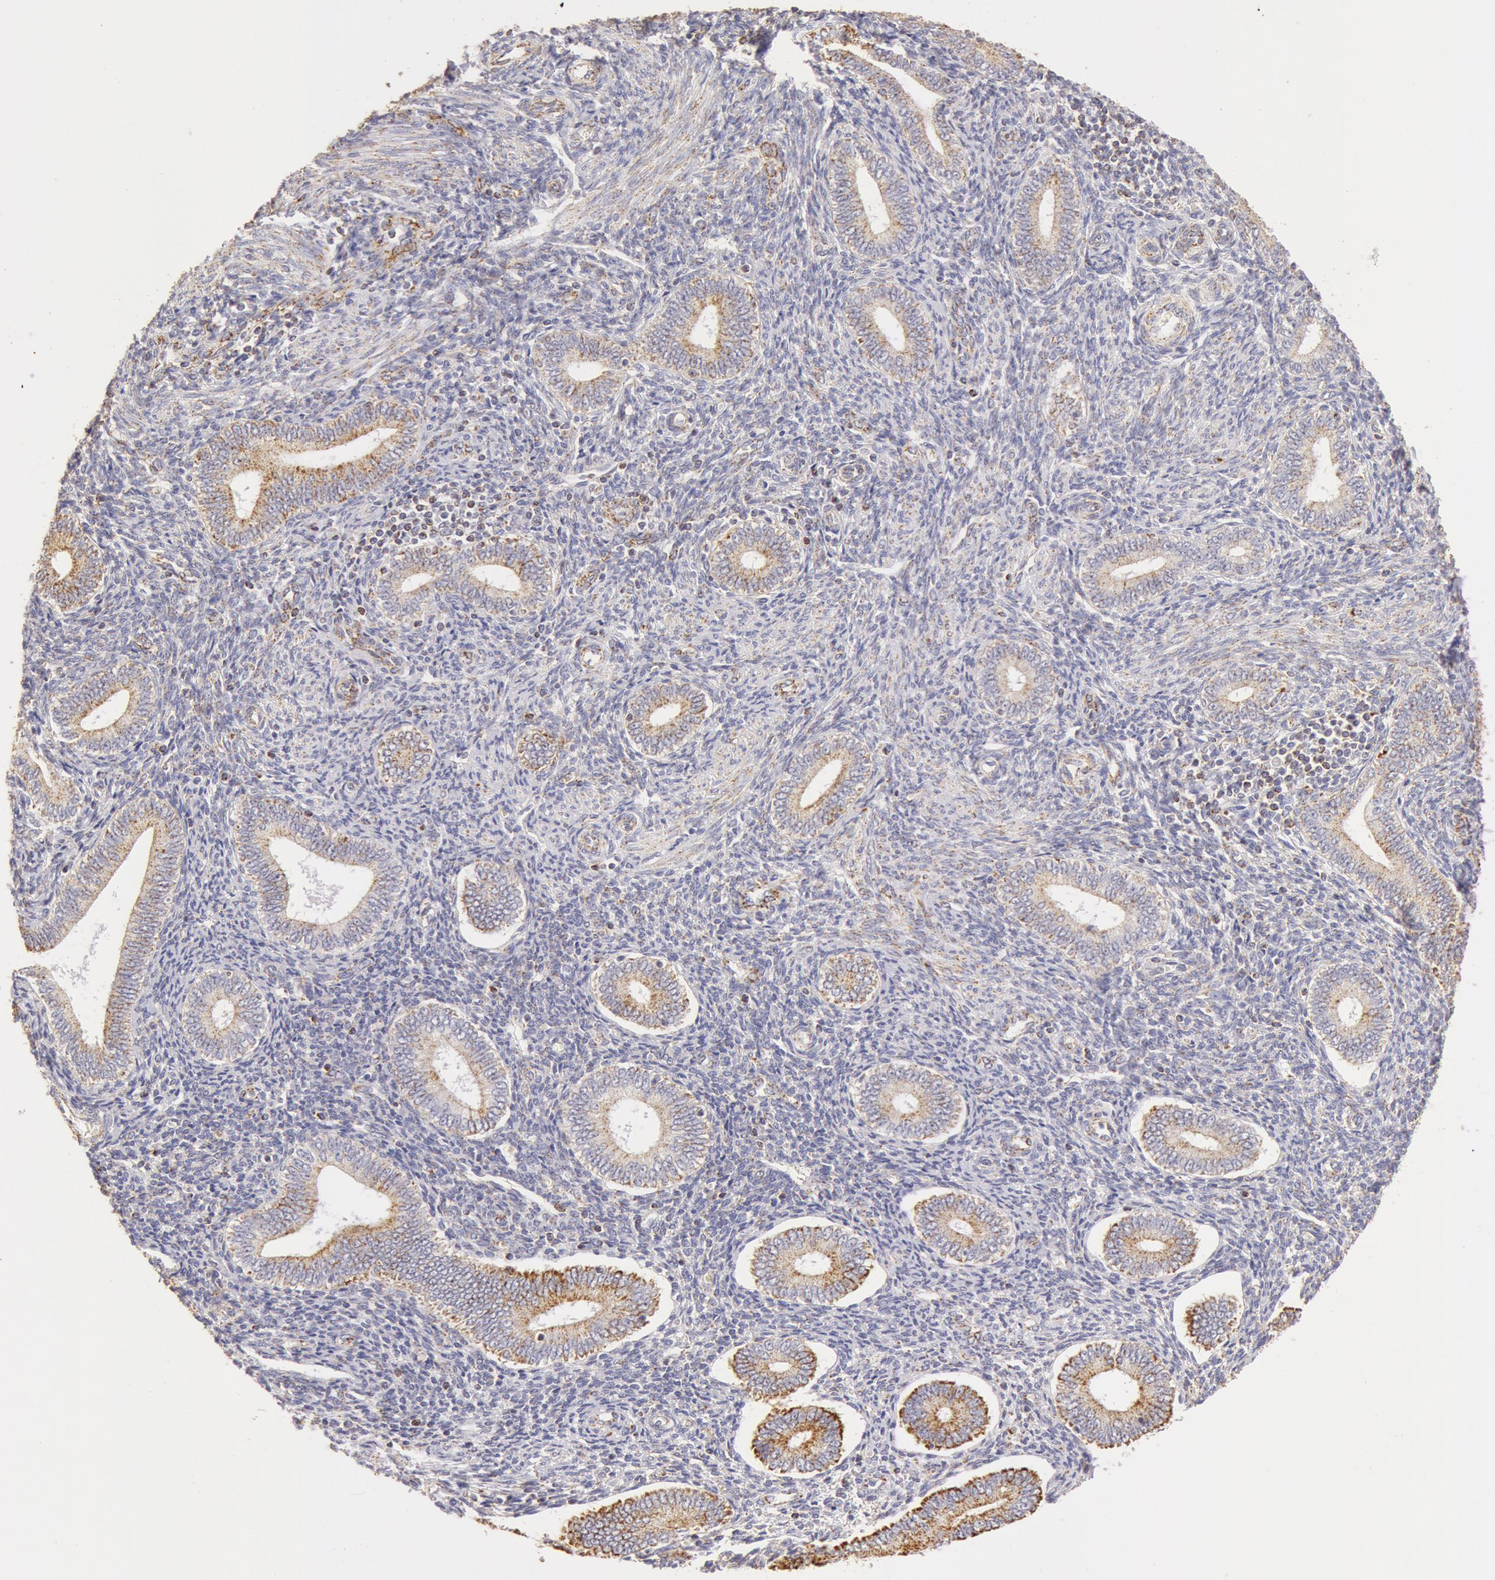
{"staining": {"intensity": "weak", "quantity": "<25%", "location": "cytoplasmic/membranous"}, "tissue": "endometrium", "cell_type": "Cells in endometrial stroma", "image_type": "normal", "snomed": [{"axis": "morphology", "description": "Normal tissue, NOS"}, {"axis": "topography", "description": "Endometrium"}], "caption": "Immunohistochemical staining of normal endometrium displays no significant positivity in cells in endometrial stroma. (Stains: DAB immunohistochemistry (IHC) with hematoxylin counter stain, Microscopy: brightfield microscopy at high magnification).", "gene": "ATP5F1B", "patient": {"sex": "female", "age": 35}}